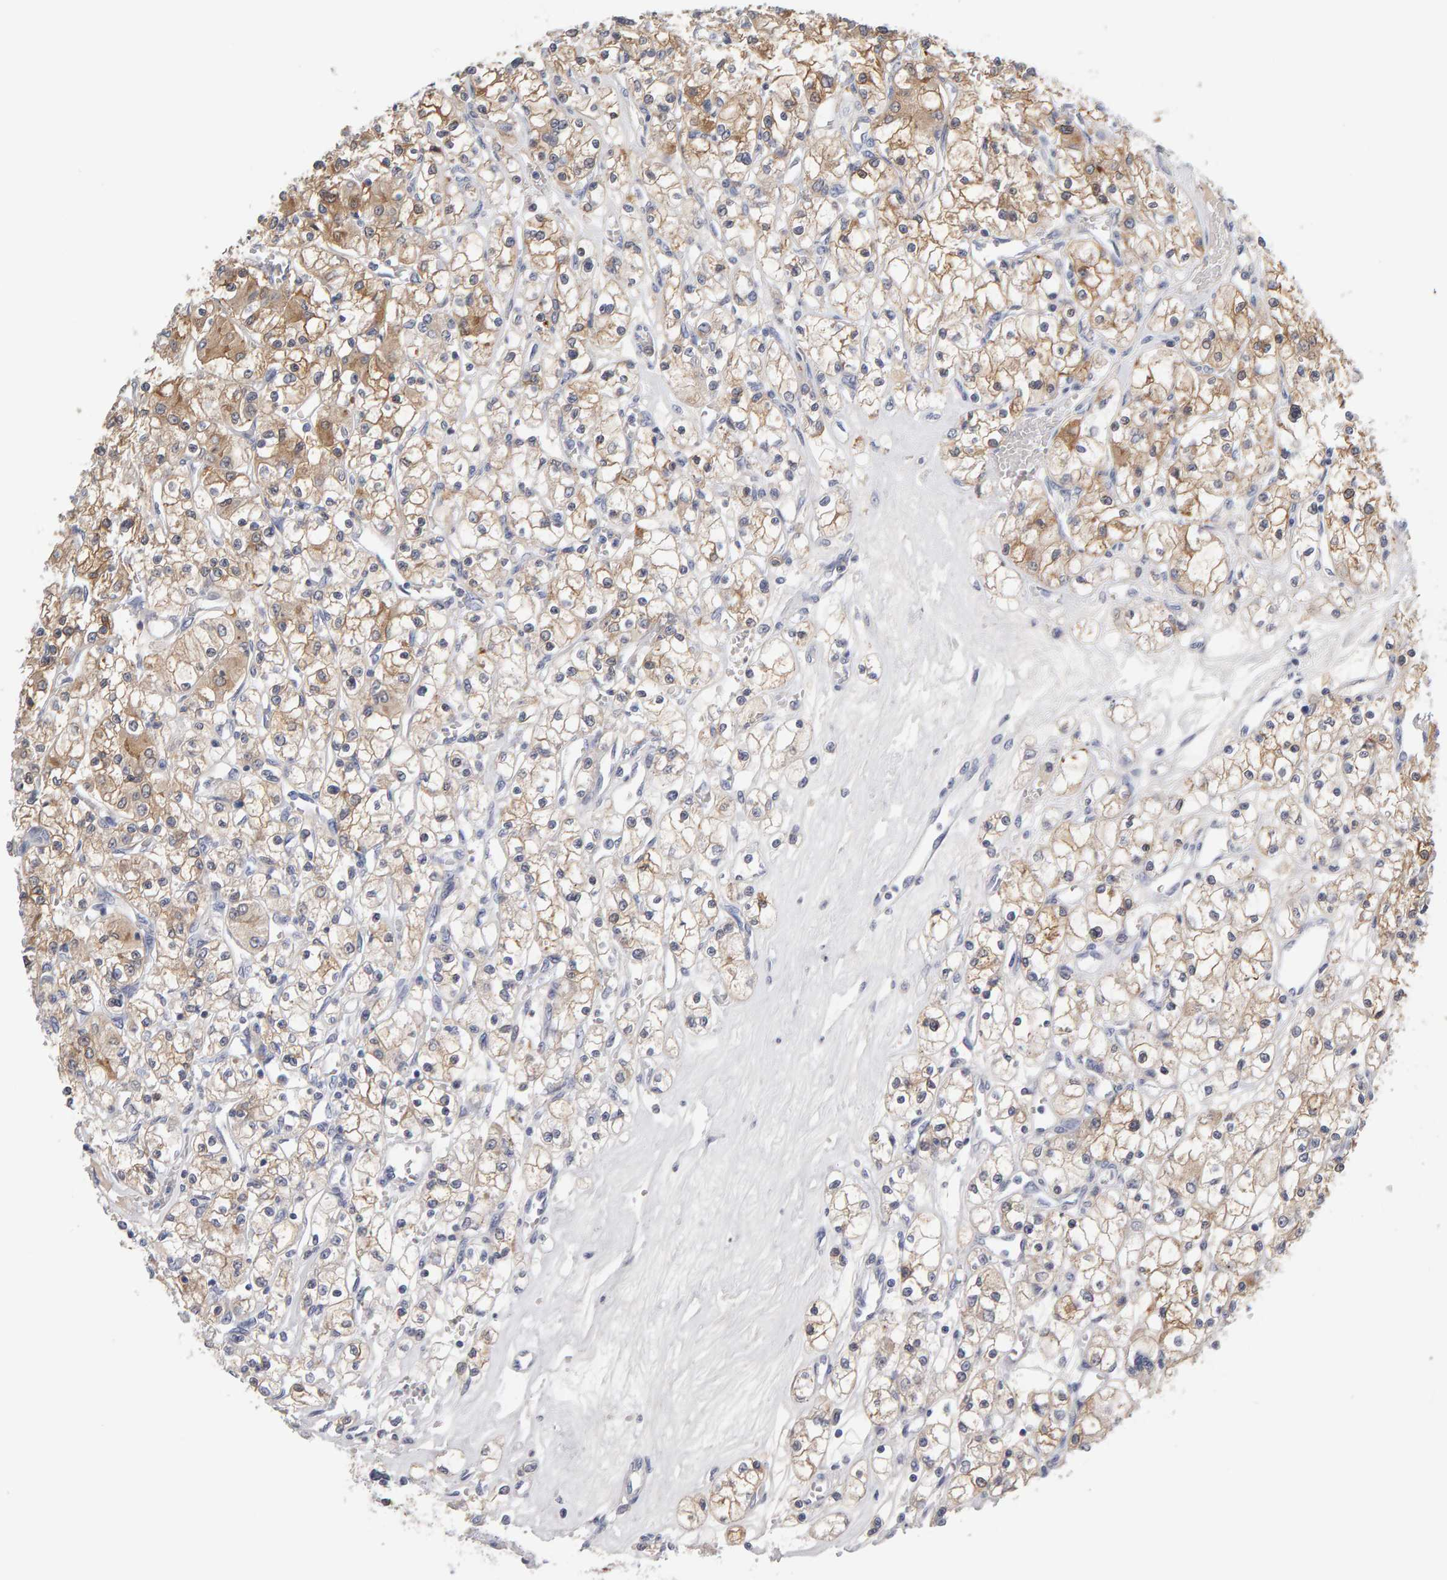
{"staining": {"intensity": "weak", "quantity": ">75%", "location": "cytoplasmic/membranous"}, "tissue": "renal cancer", "cell_type": "Tumor cells", "image_type": "cancer", "snomed": [{"axis": "morphology", "description": "Adenocarcinoma, NOS"}, {"axis": "topography", "description": "Kidney"}], "caption": "This image displays immunohistochemistry (IHC) staining of human renal cancer, with low weak cytoplasmic/membranous staining in approximately >75% of tumor cells.", "gene": "CTH", "patient": {"sex": "female", "age": 59}}